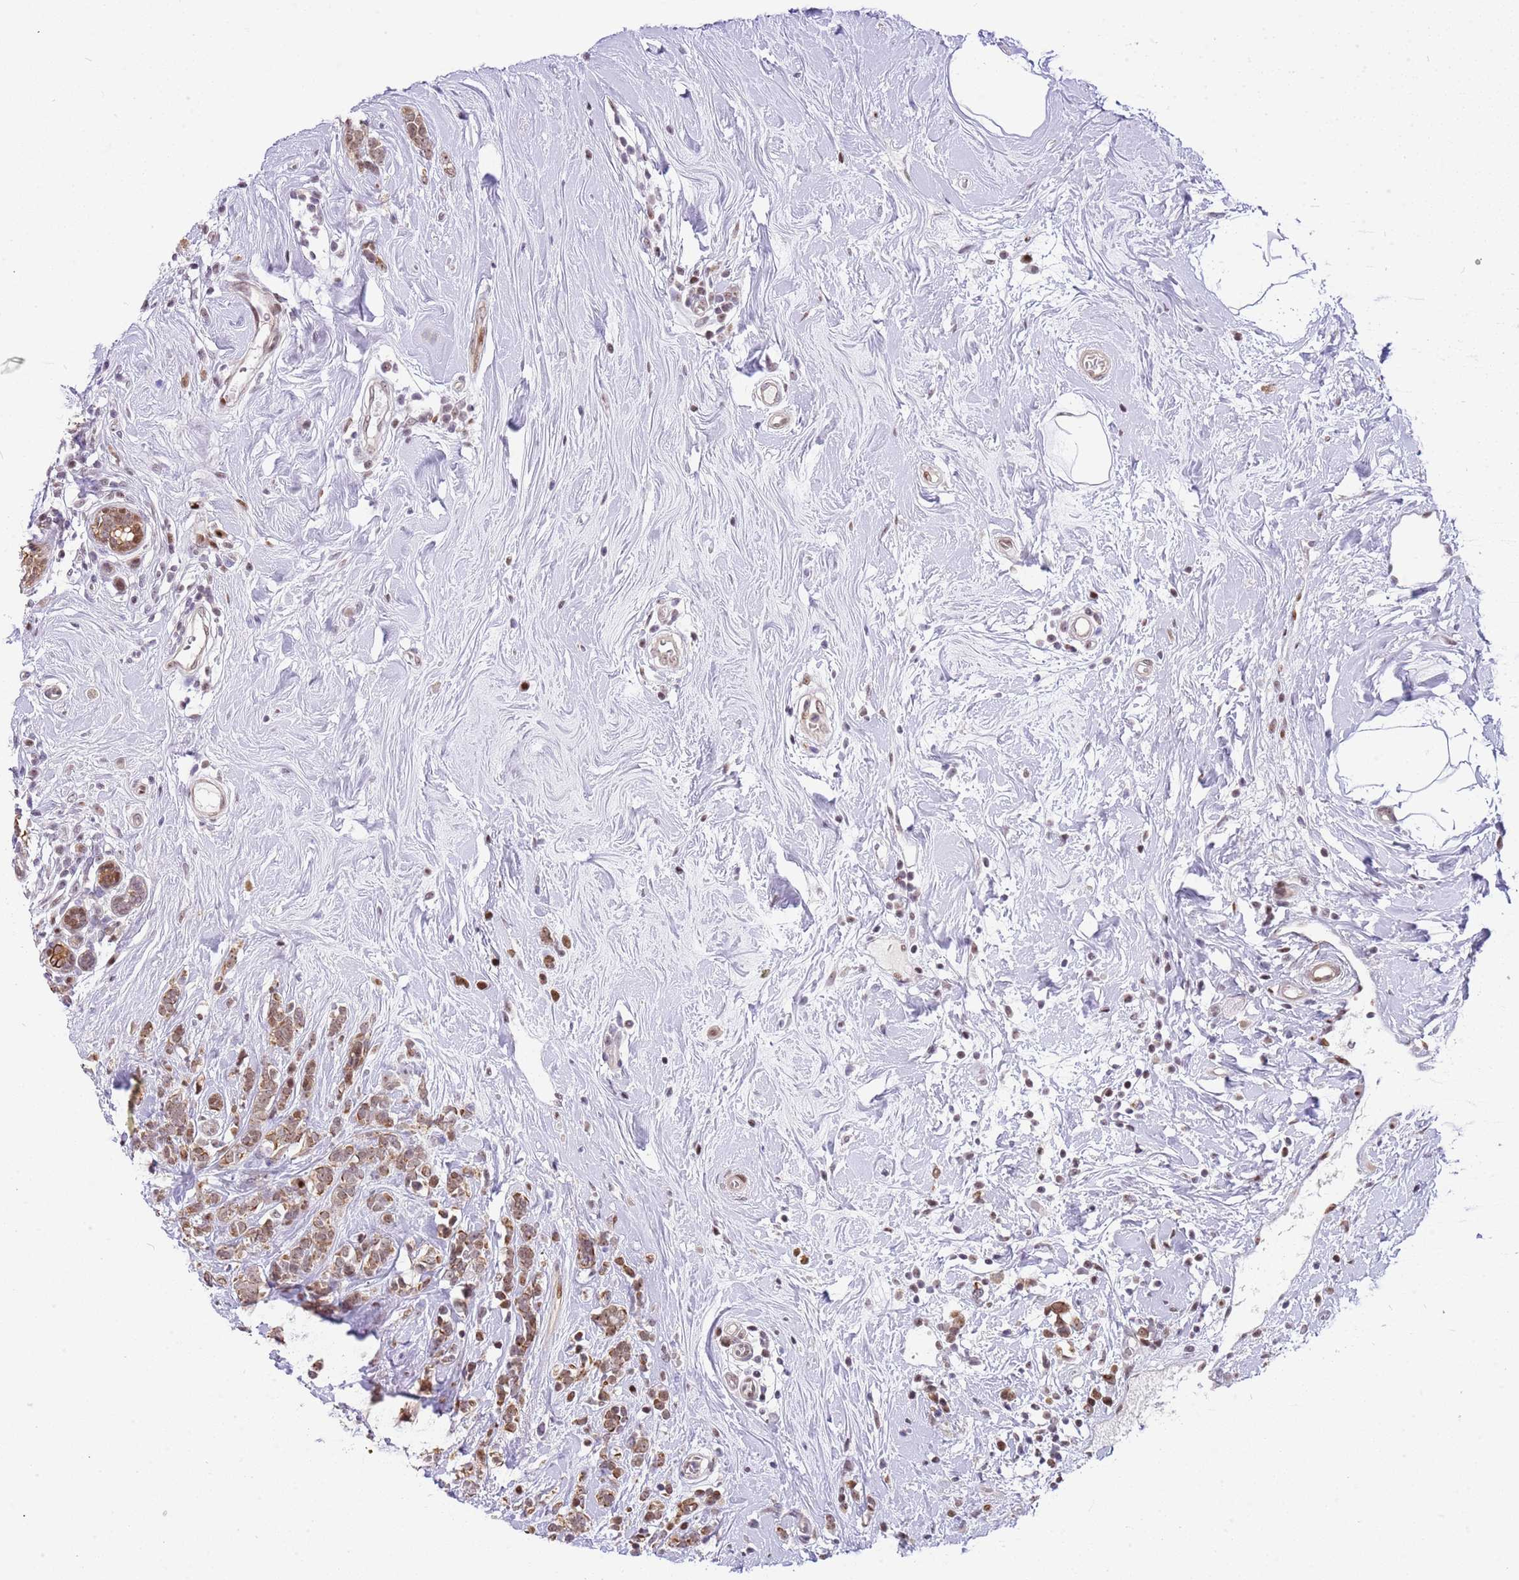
{"staining": {"intensity": "weak", "quantity": ">75%", "location": "cytoplasmic/membranous,nuclear"}, "tissue": "breast cancer", "cell_type": "Tumor cells", "image_type": "cancer", "snomed": [{"axis": "morphology", "description": "Lobular carcinoma"}, {"axis": "topography", "description": "Breast"}], "caption": "An IHC micrograph of tumor tissue is shown. Protein staining in brown highlights weak cytoplasmic/membranous and nuclear positivity in breast cancer within tumor cells. (IHC, brightfield microscopy, high magnification).", "gene": "RFK", "patient": {"sex": "female", "age": 58}}